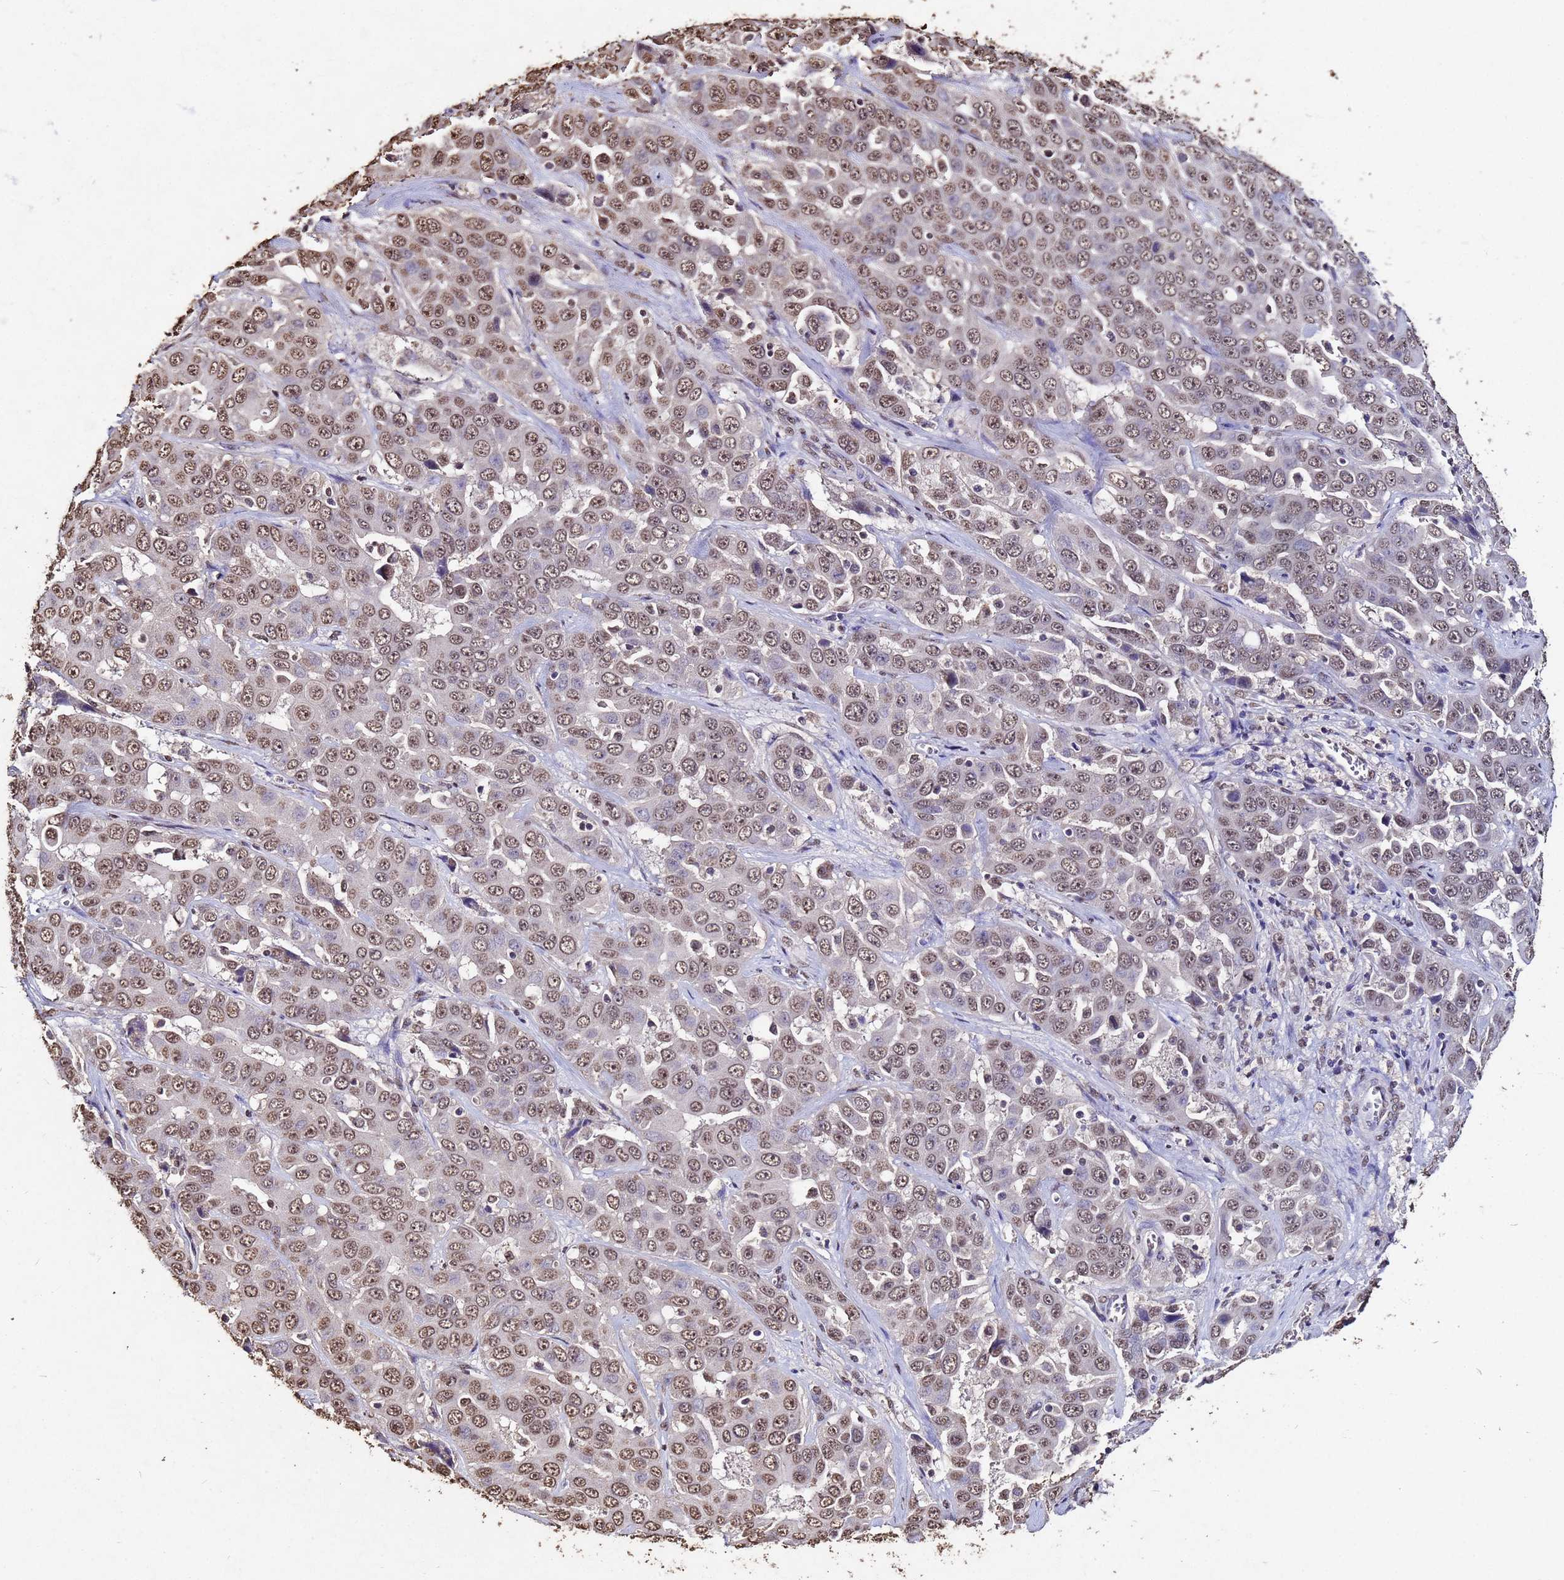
{"staining": {"intensity": "moderate", "quantity": ">75%", "location": "nuclear"}, "tissue": "liver cancer", "cell_type": "Tumor cells", "image_type": "cancer", "snomed": [{"axis": "morphology", "description": "Cholangiocarcinoma"}, {"axis": "topography", "description": "Liver"}], "caption": "This photomicrograph demonstrates cholangiocarcinoma (liver) stained with IHC to label a protein in brown. The nuclear of tumor cells show moderate positivity for the protein. Nuclei are counter-stained blue.", "gene": "MYOCD", "patient": {"sex": "female", "age": 52}}